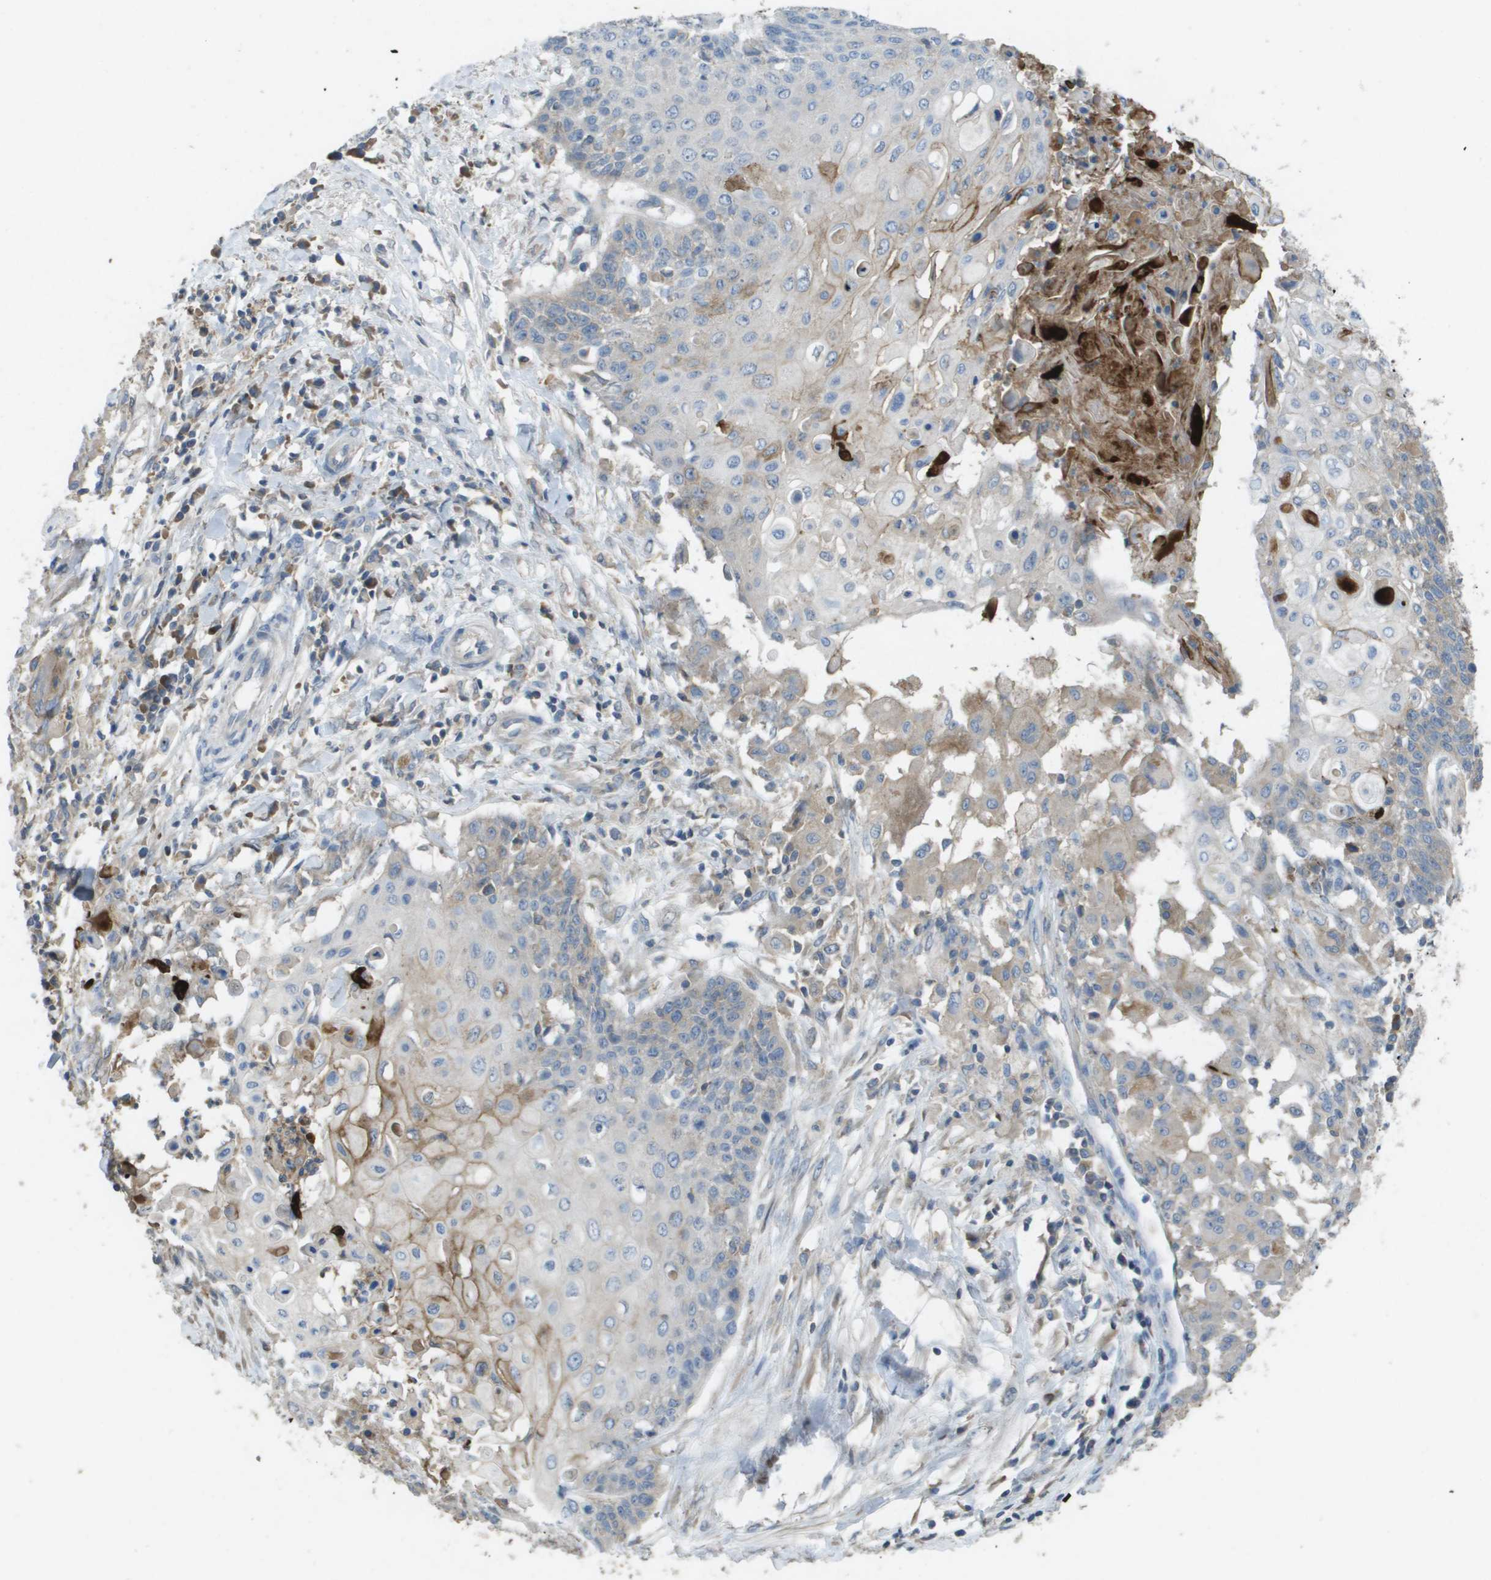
{"staining": {"intensity": "moderate", "quantity": "<25%", "location": "cytoplasmic/membranous"}, "tissue": "cervical cancer", "cell_type": "Tumor cells", "image_type": "cancer", "snomed": [{"axis": "morphology", "description": "Squamous cell carcinoma, NOS"}, {"axis": "topography", "description": "Cervix"}], "caption": "This photomicrograph demonstrates IHC staining of cervical squamous cell carcinoma, with low moderate cytoplasmic/membranous staining in approximately <25% of tumor cells.", "gene": "CLCA4", "patient": {"sex": "female", "age": 39}}